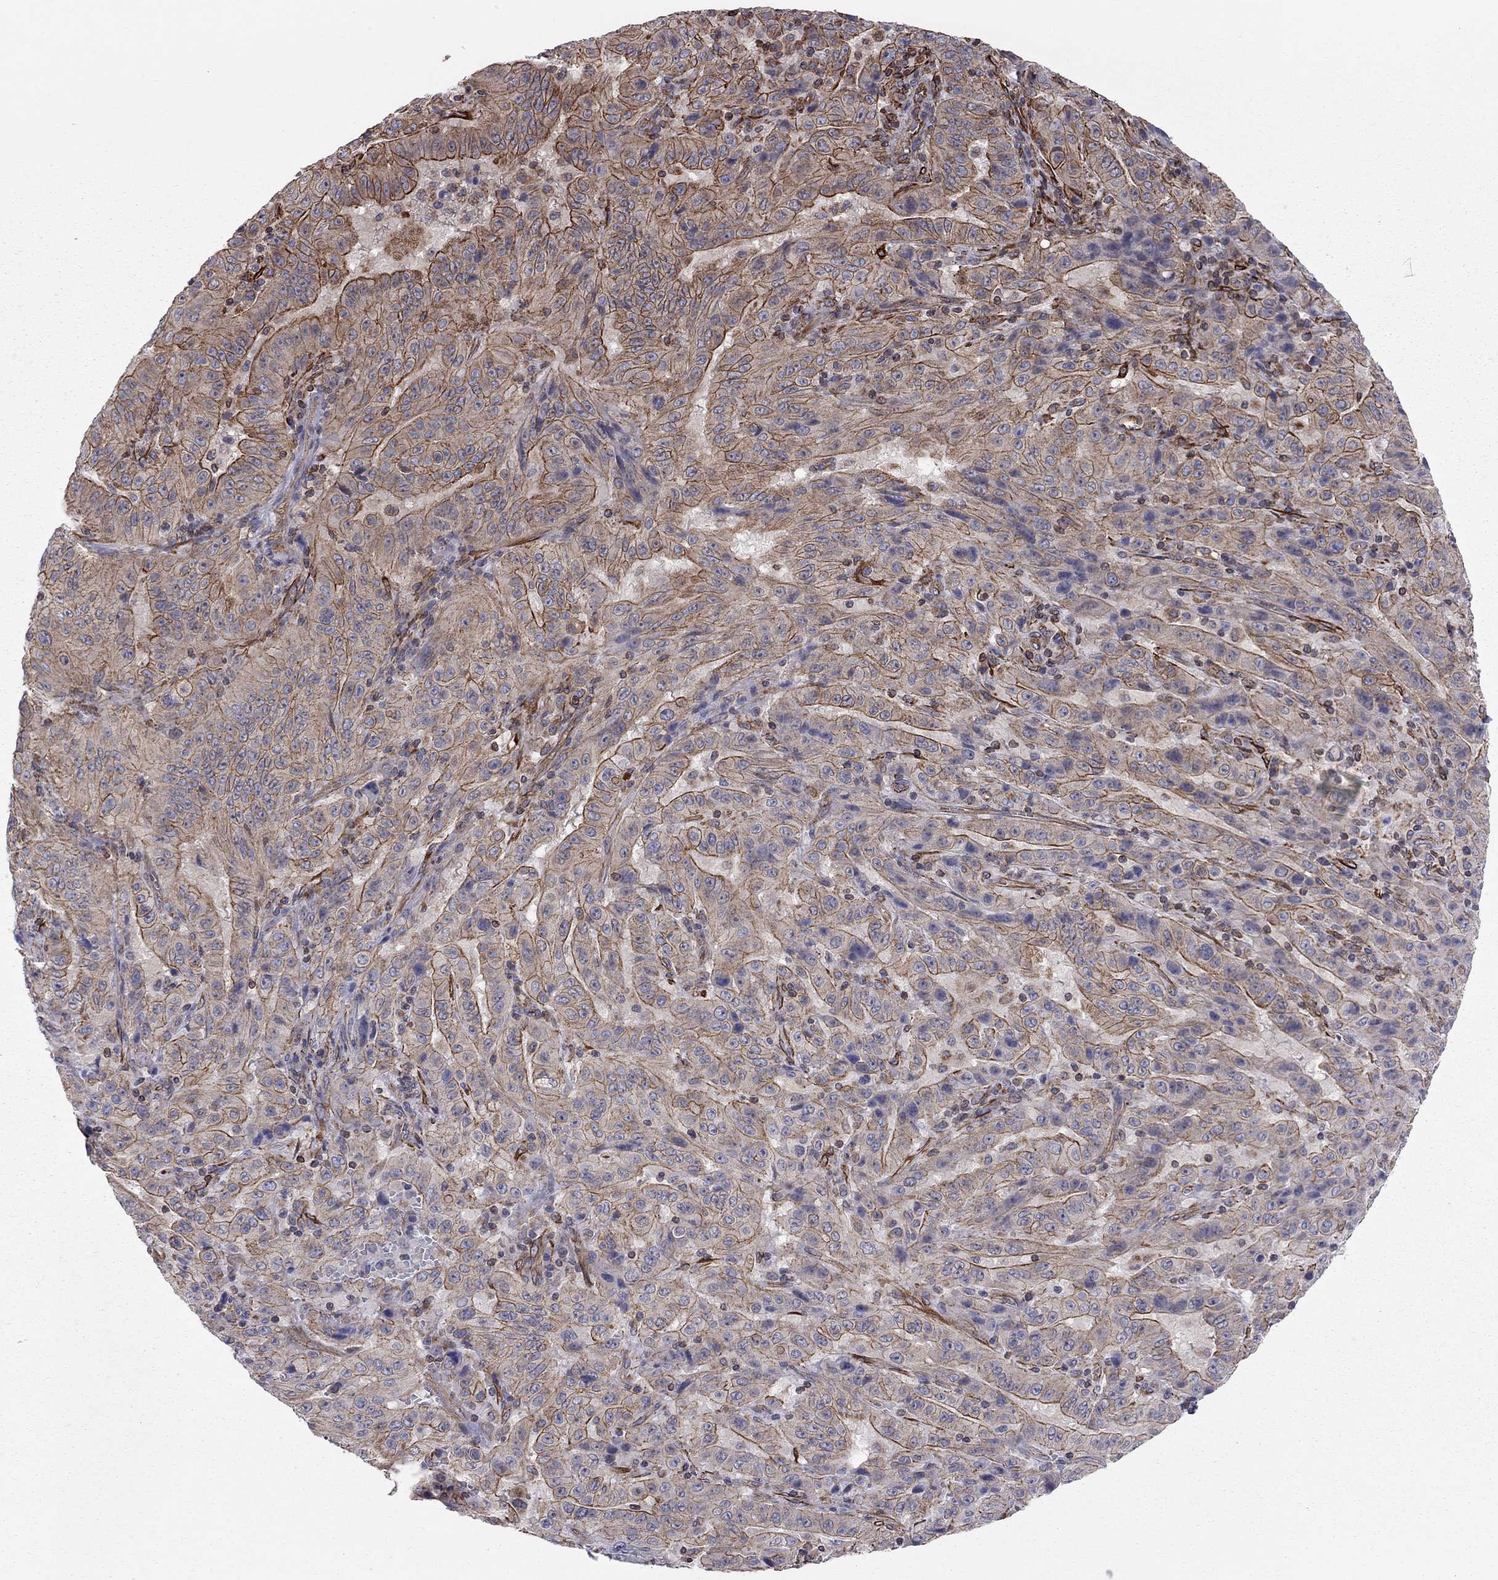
{"staining": {"intensity": "strong", "quantity": "25%-75%", "location": "cytoplasmic/membranous"}, "tissue": "pancreatic cancer", "cell_type": "Tumor cells", "image_type": "cancer", "snomed": [{"axis": "morphology", "description": "Adenocarcinoma, NOS"}, {"axis": "topography", "description": "Pancreas"}], "caption": "The histopathology image reveals immunohistochemical staining of pancreatic cancer. There is strong cytoplasmic/membranous positivity is seen in approximately 25%-75% of tumor cells.", "gene": "BICDL2", "patient": {"sex": "male", "age": 63}}